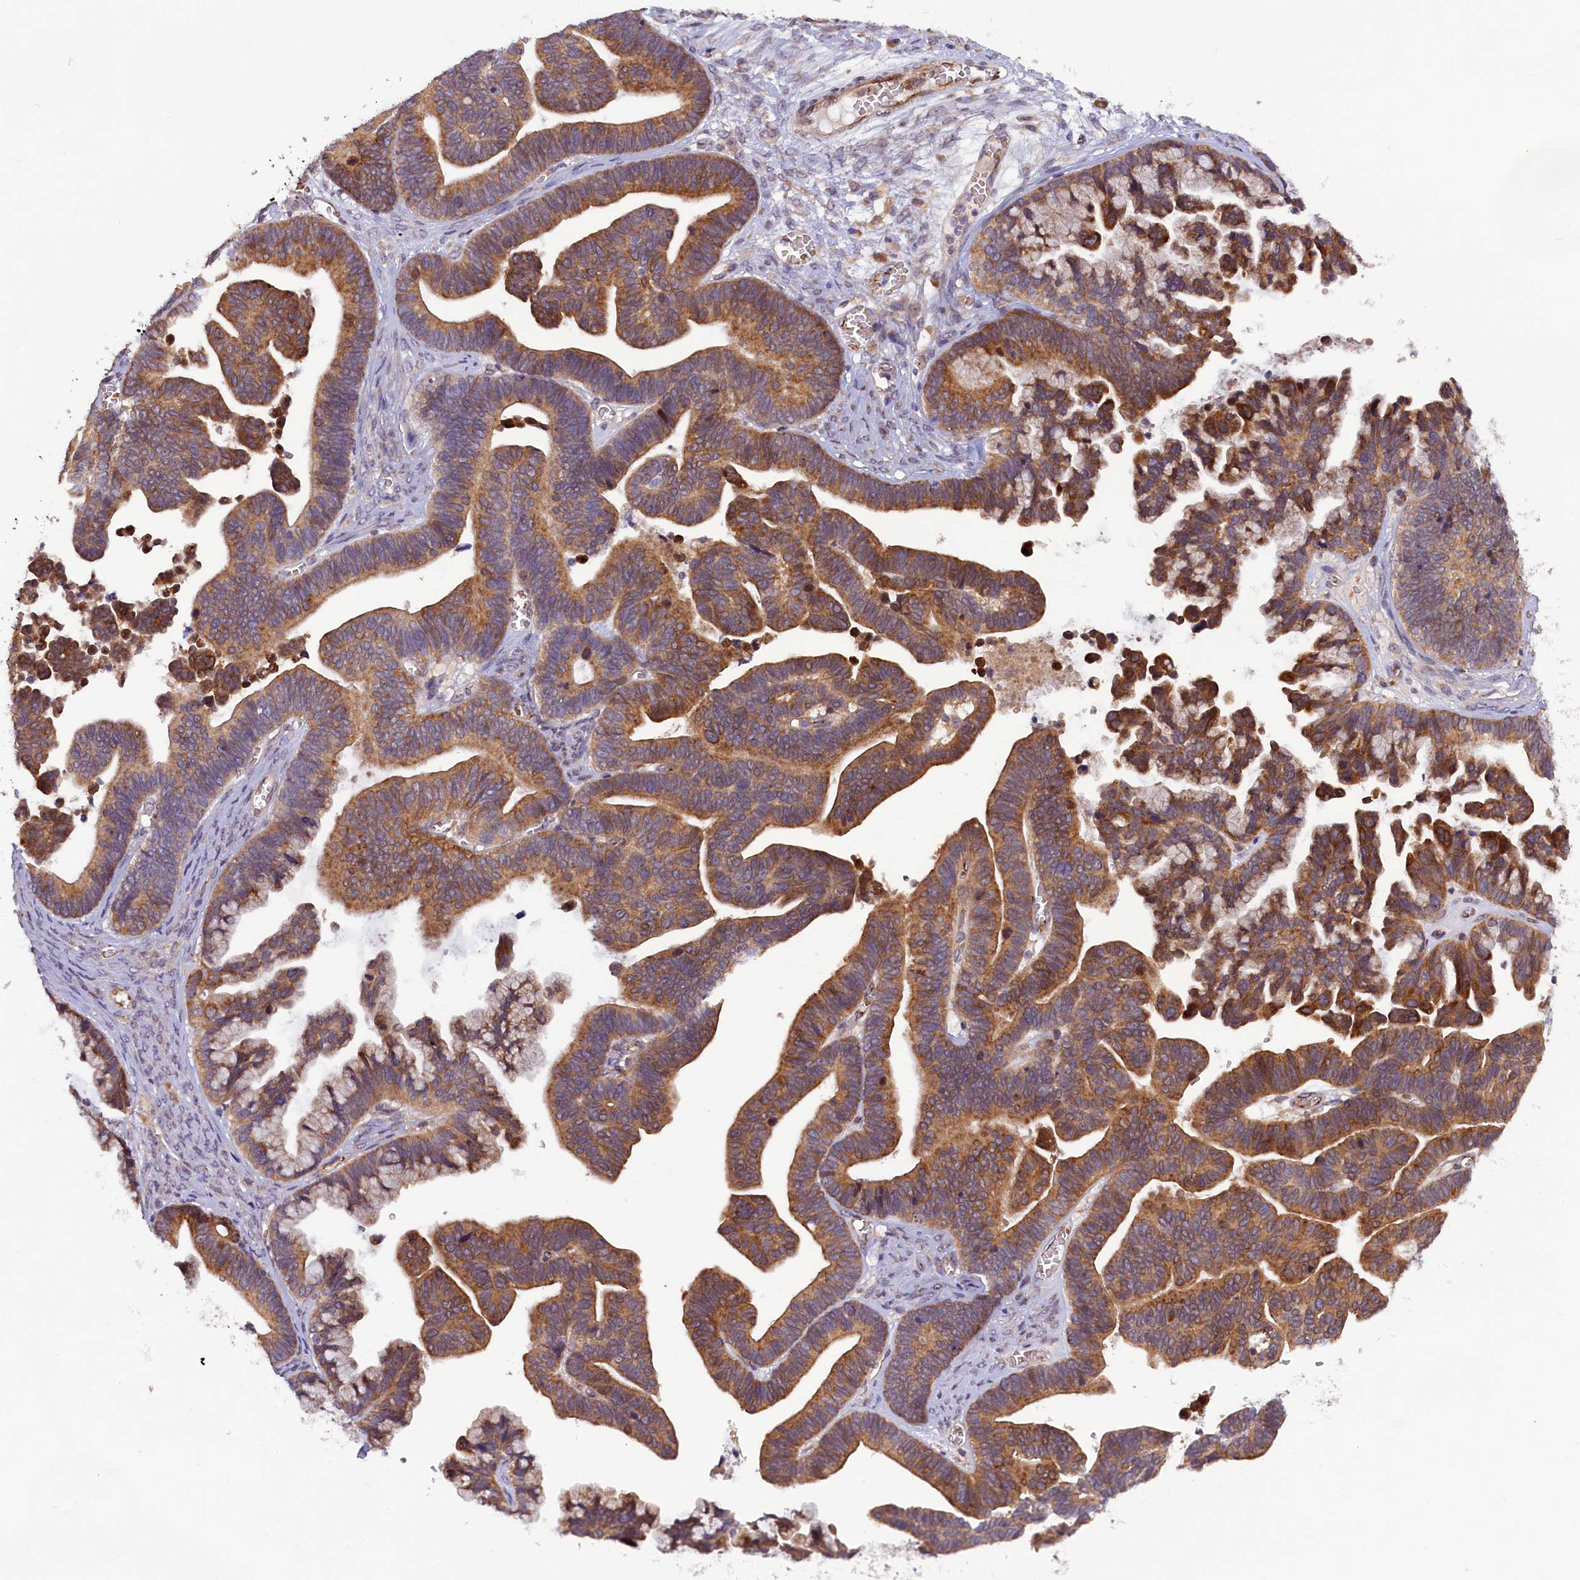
{"staining": {"intensity": "moderate", "quantity": ">75%", "location": "cytoplasmic/membranous"}, "tissue": "ovarian cancer", "cell_type": "Tumor cells", "image_type": "cancer", "snomed": [{"axis": "morphology", "description": "Cystadenocarcinoma, serous, NOS"}, {"axis": "topography", "description": "Ovary"}], "caption": "This is a photomicrograph of immunohistochemistry (IHC) staining of serous cystadenocarcinoma (ovarian), which shows moderate expression in the cytoplasmic/membranous of tumor cells.", "gene": "CCDC9B", "patient": {"sex": "female", "age": 56}}